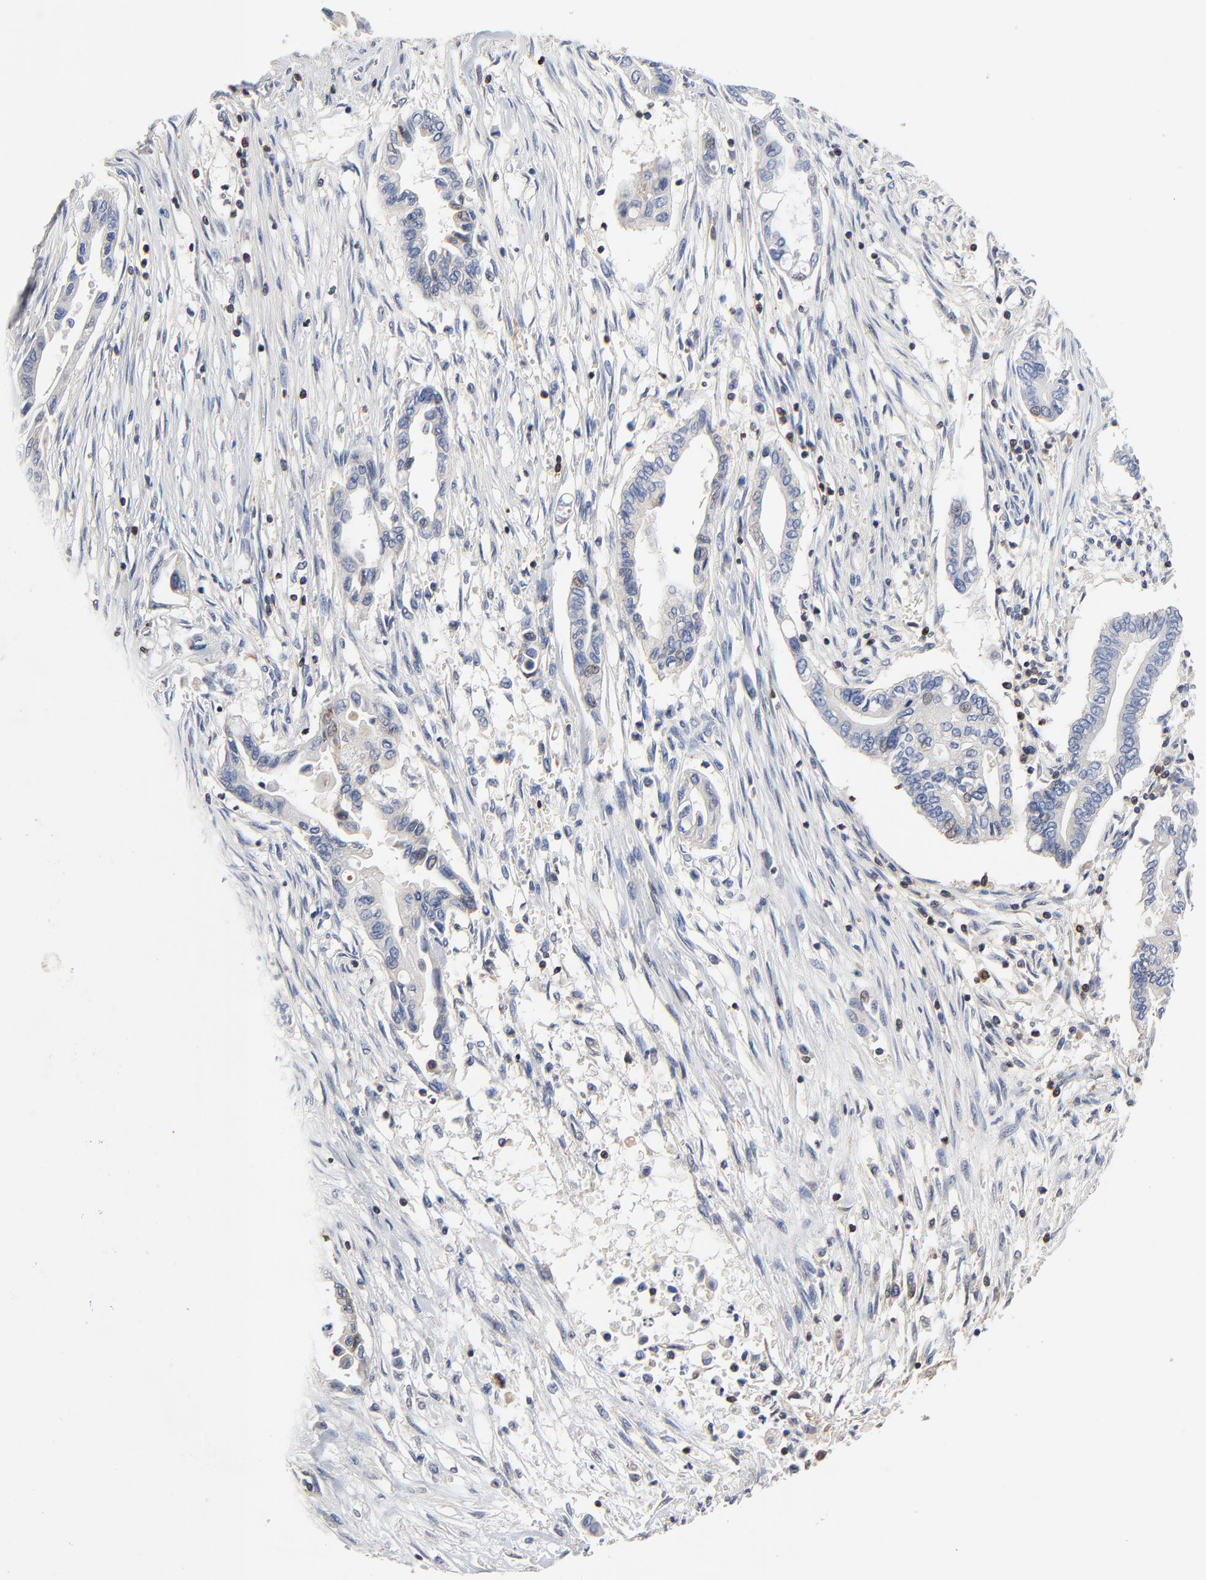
{"staining": {"intensity": "negative", "quantity": "none", "location": "none"}, "tissue": "pancreatic cancer", "cell_type": "Tumor cells", "image_type": "cancer", "snomed": [{"axis": "morphology", "description": "Adenocarcinoma, NOS"}, {"axis": "topography", "description": "Pancreas"}], "caption": "Immunohistochemistry (IHC) image of neoplastic tissue: pancreatic cancer (adenocarcinoma) stained with DAB (3,3'-diaminobenzidine) demonstrates no significant protein staining in tumor cells.", "gene": "SKAP1", "patient": {"sex": "female", "age": 57}}